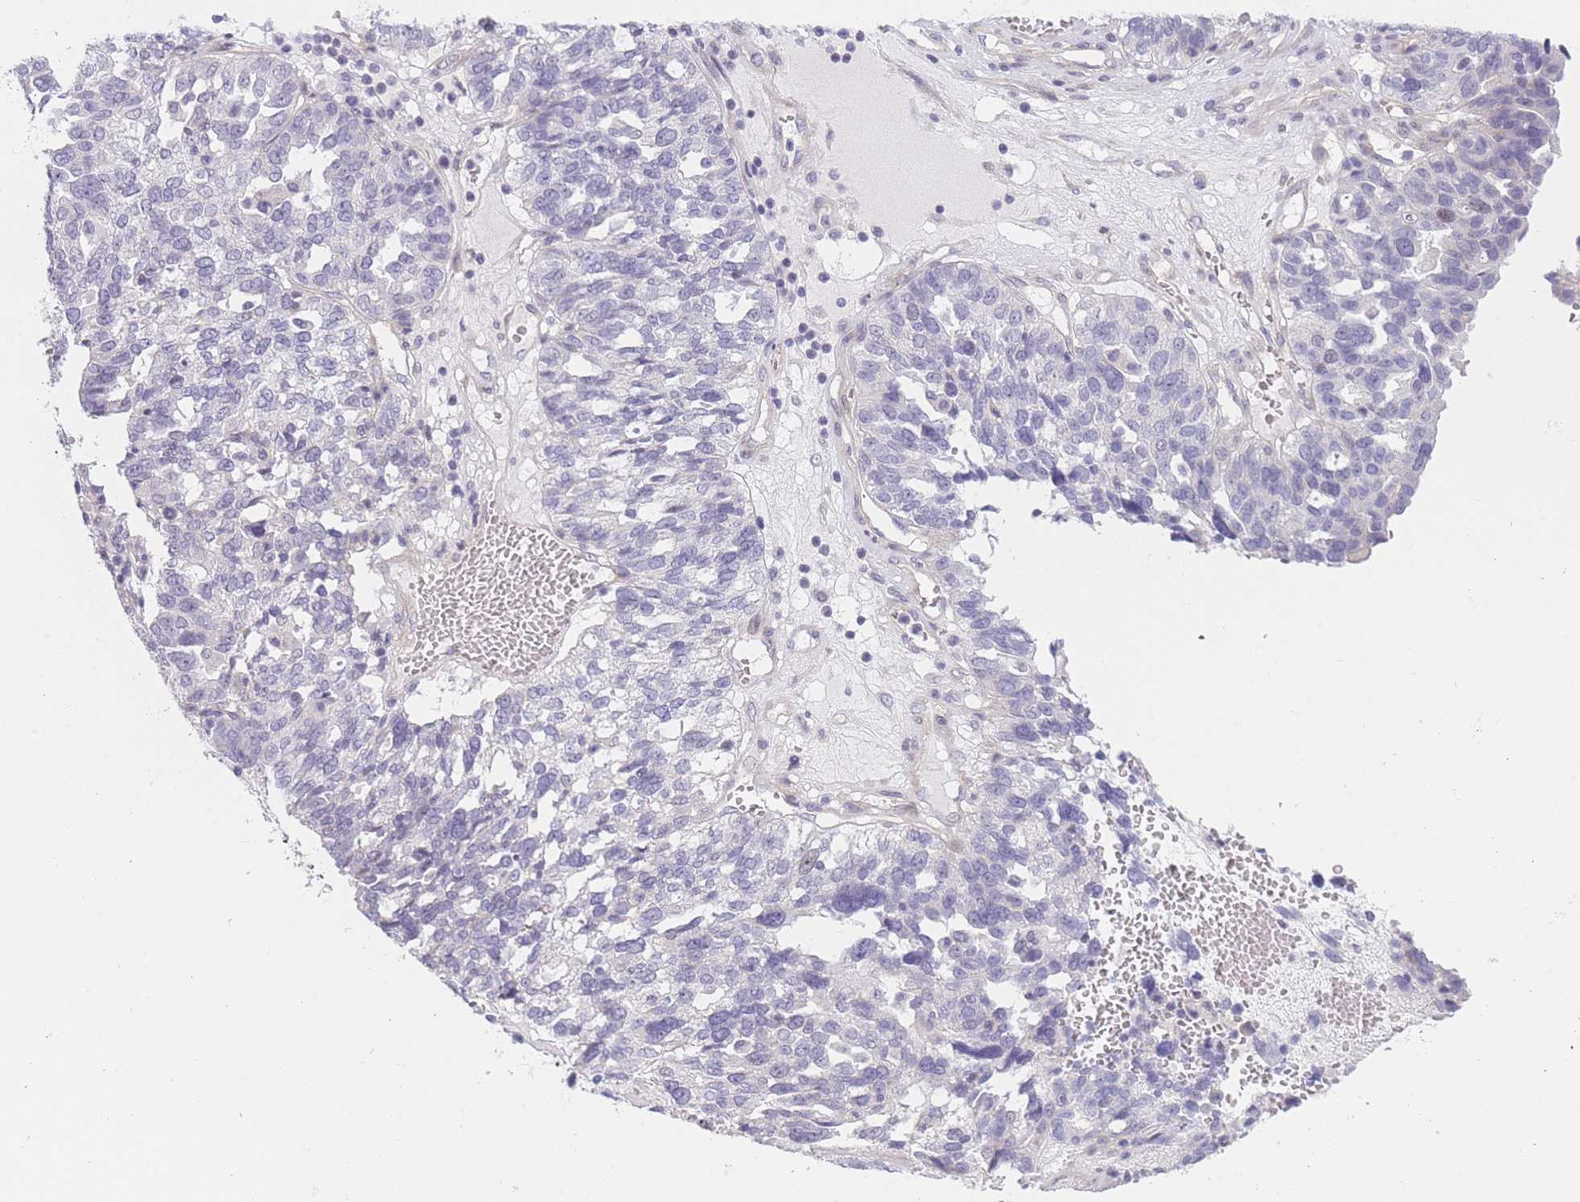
{"staining": {"intensity": "negative", "quantity": "none", "location": "none"}, "tissue": "ovarian cancer", "cell_type": "Tumor cells", "image_type": "cancer", "snomed": [{"axis": "morphology", "description": "Cystadenocarcinoma, serous, NOS"}, {"axis": "topography", "description": "Ovary"}], "caption": "This is an IHC image of ovarian cancer. There is no staining in tumor cells.", "gene": "SLC7A6", "patient": {"sex": "female", "age": 59}}